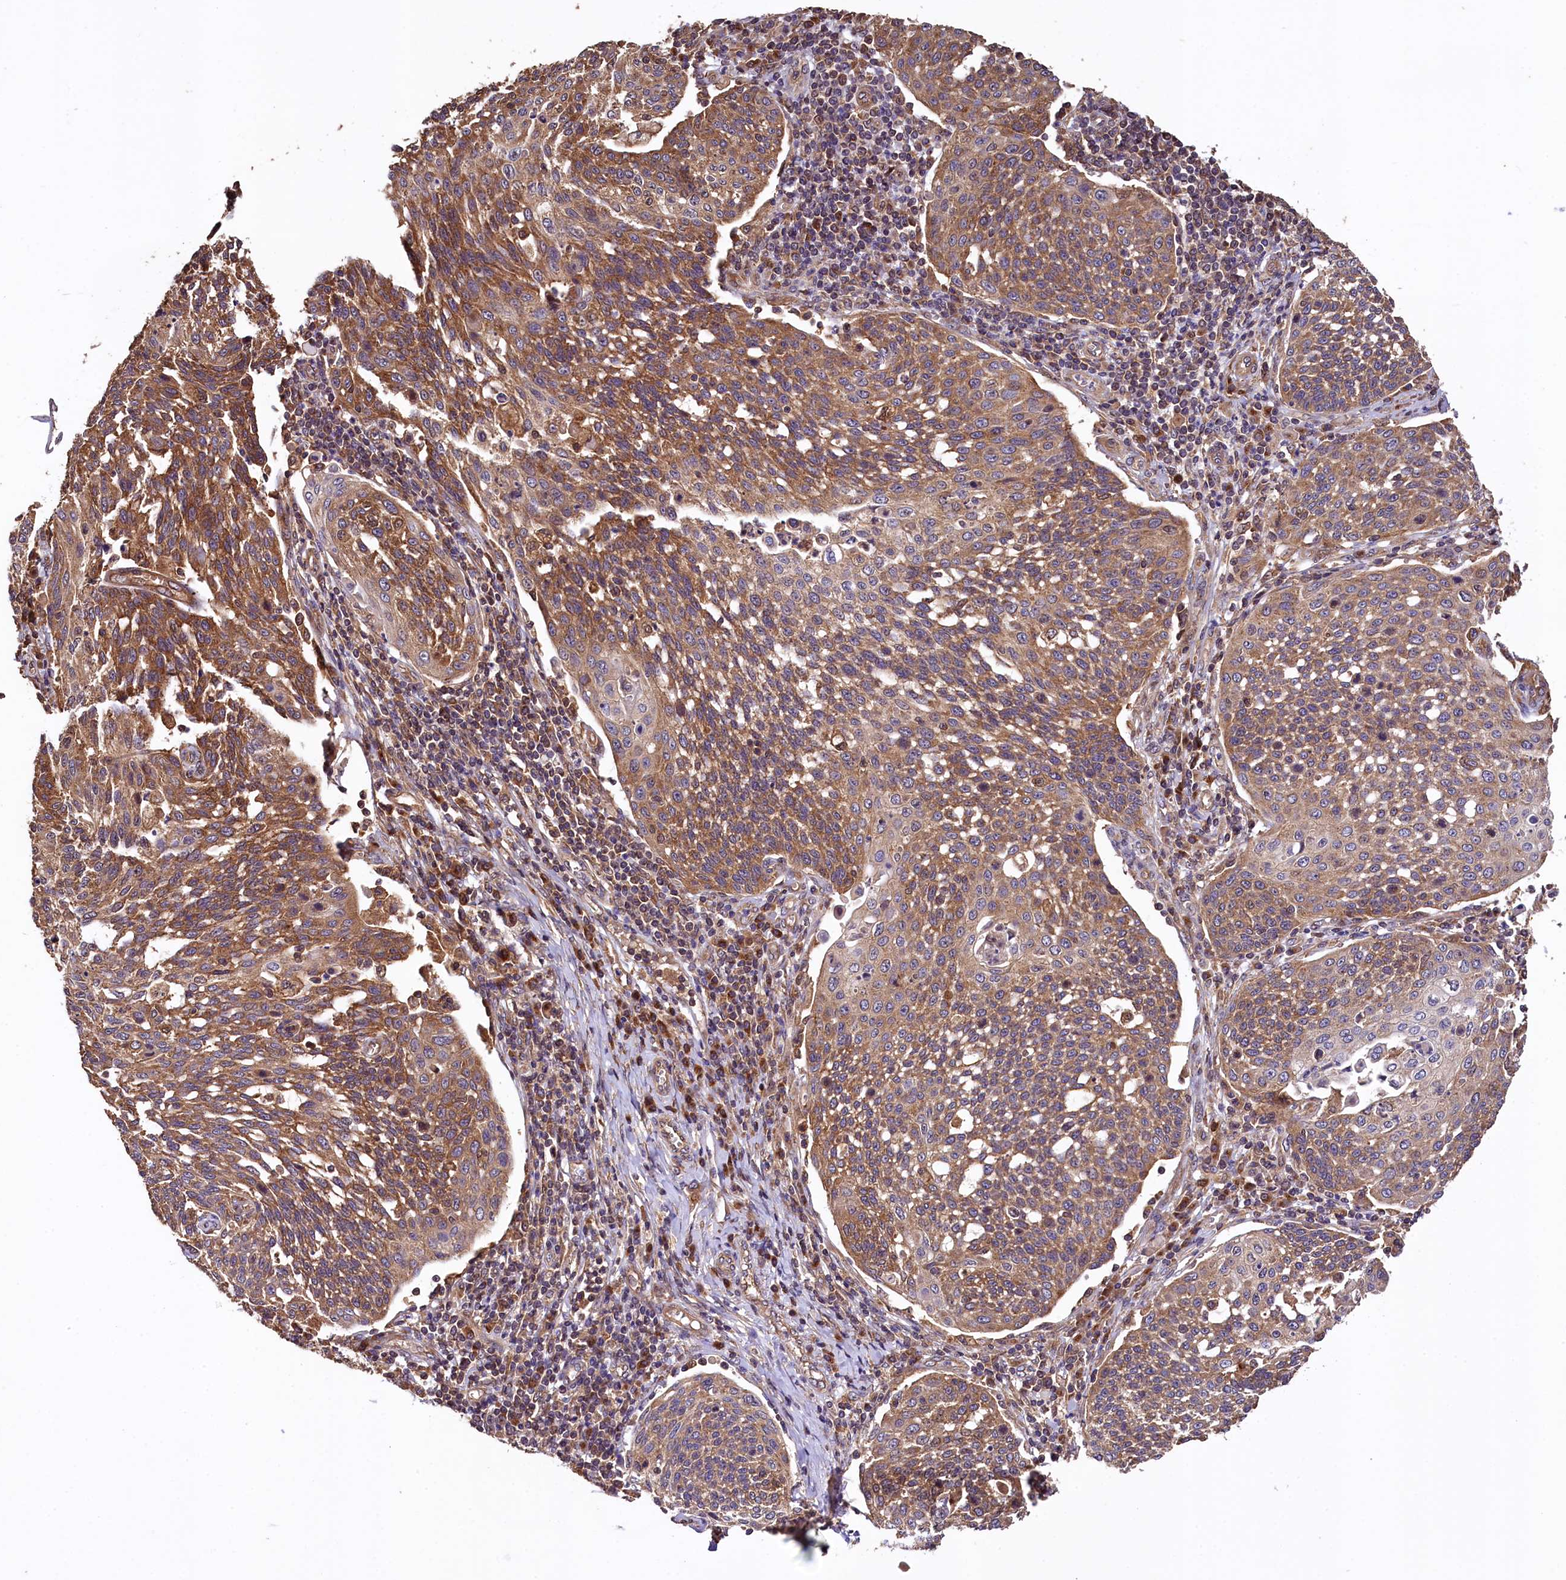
{"staining": {"intensity": "moderate", "quantity": ">75%", "location": "cytoplasmic/membranous"}, "tissue": "cervical cancer", "cell_type": "Tumor cells", "image_type": "cancer", "snomed": [{"axis": "morphology", "description": "Squamous cell carcinoma, NOS"}, {"axis": "topography", "description": "Cervix"}], "caption": "Protein staining of cervical cancer tissue displays moderate cytoplasmic/membranous expression in about >75% of tumor cells.", "gene": "KLC2", "patient": {"sex": "female", "age": 34}}